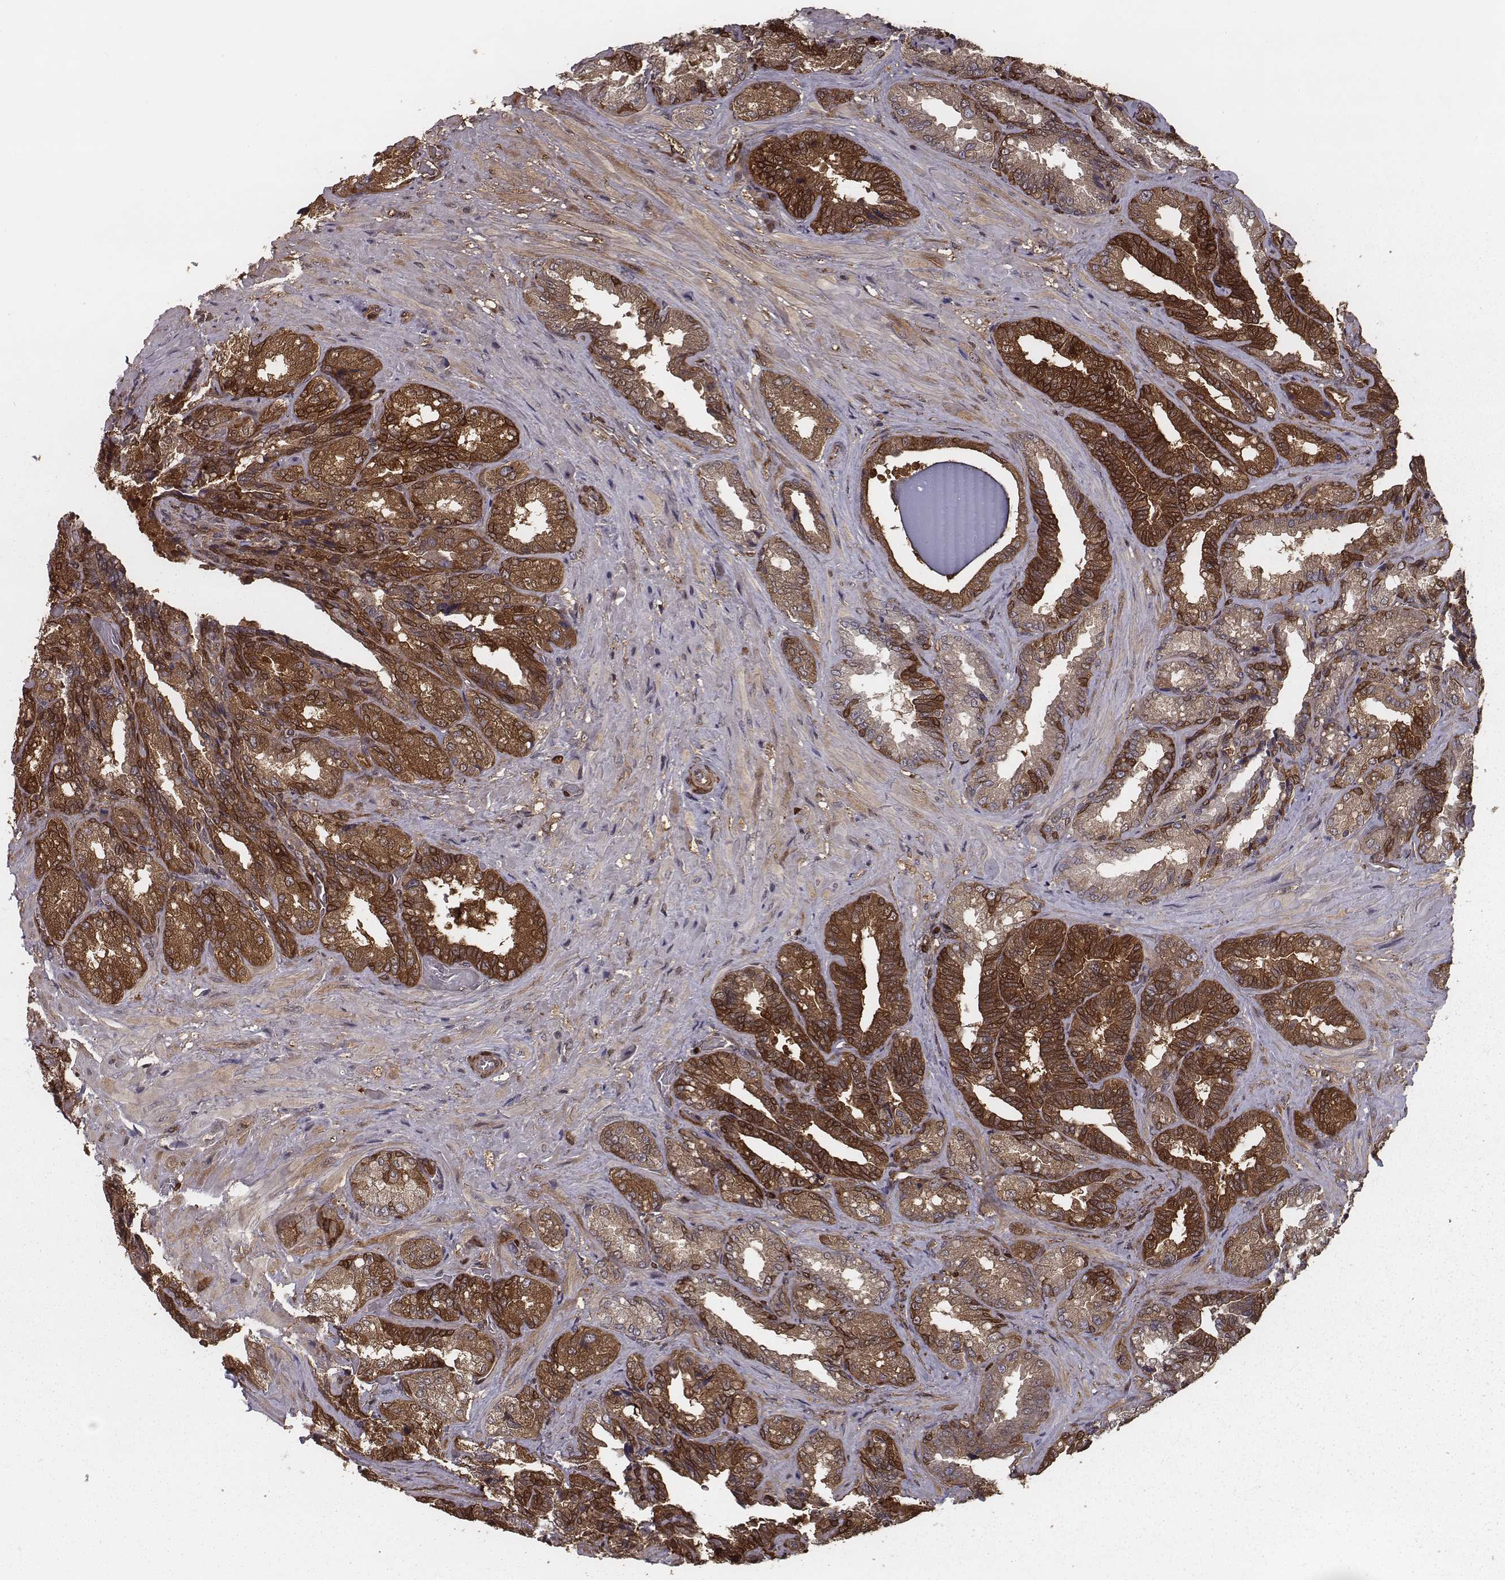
{"staining": {"intensity": "strong", "quantity": "25%-75%", "location": "cytoplasmic/membranous"}, "tissue": "seminal vesicle", "cell_type": "Glandular cells", "image_type": "normal", "snomed": [{"axis": "morphology", "description": "Normal tissue, NOS"}, {"axis": "topography", "description": "Seminal veicle"}], "caption": "Unremarkable seminal vesicle was stained to show a protein in brown. There is high levels of strong cytoplasmic/membranous staining in about 25%-75% of glandular cells. (DAB (3,3'-diaminobenzidine) IHC with brightfield microscopy, high magnification).", "gene": "ISYNA1", "patient": {"sex": "male", "age": 68}}